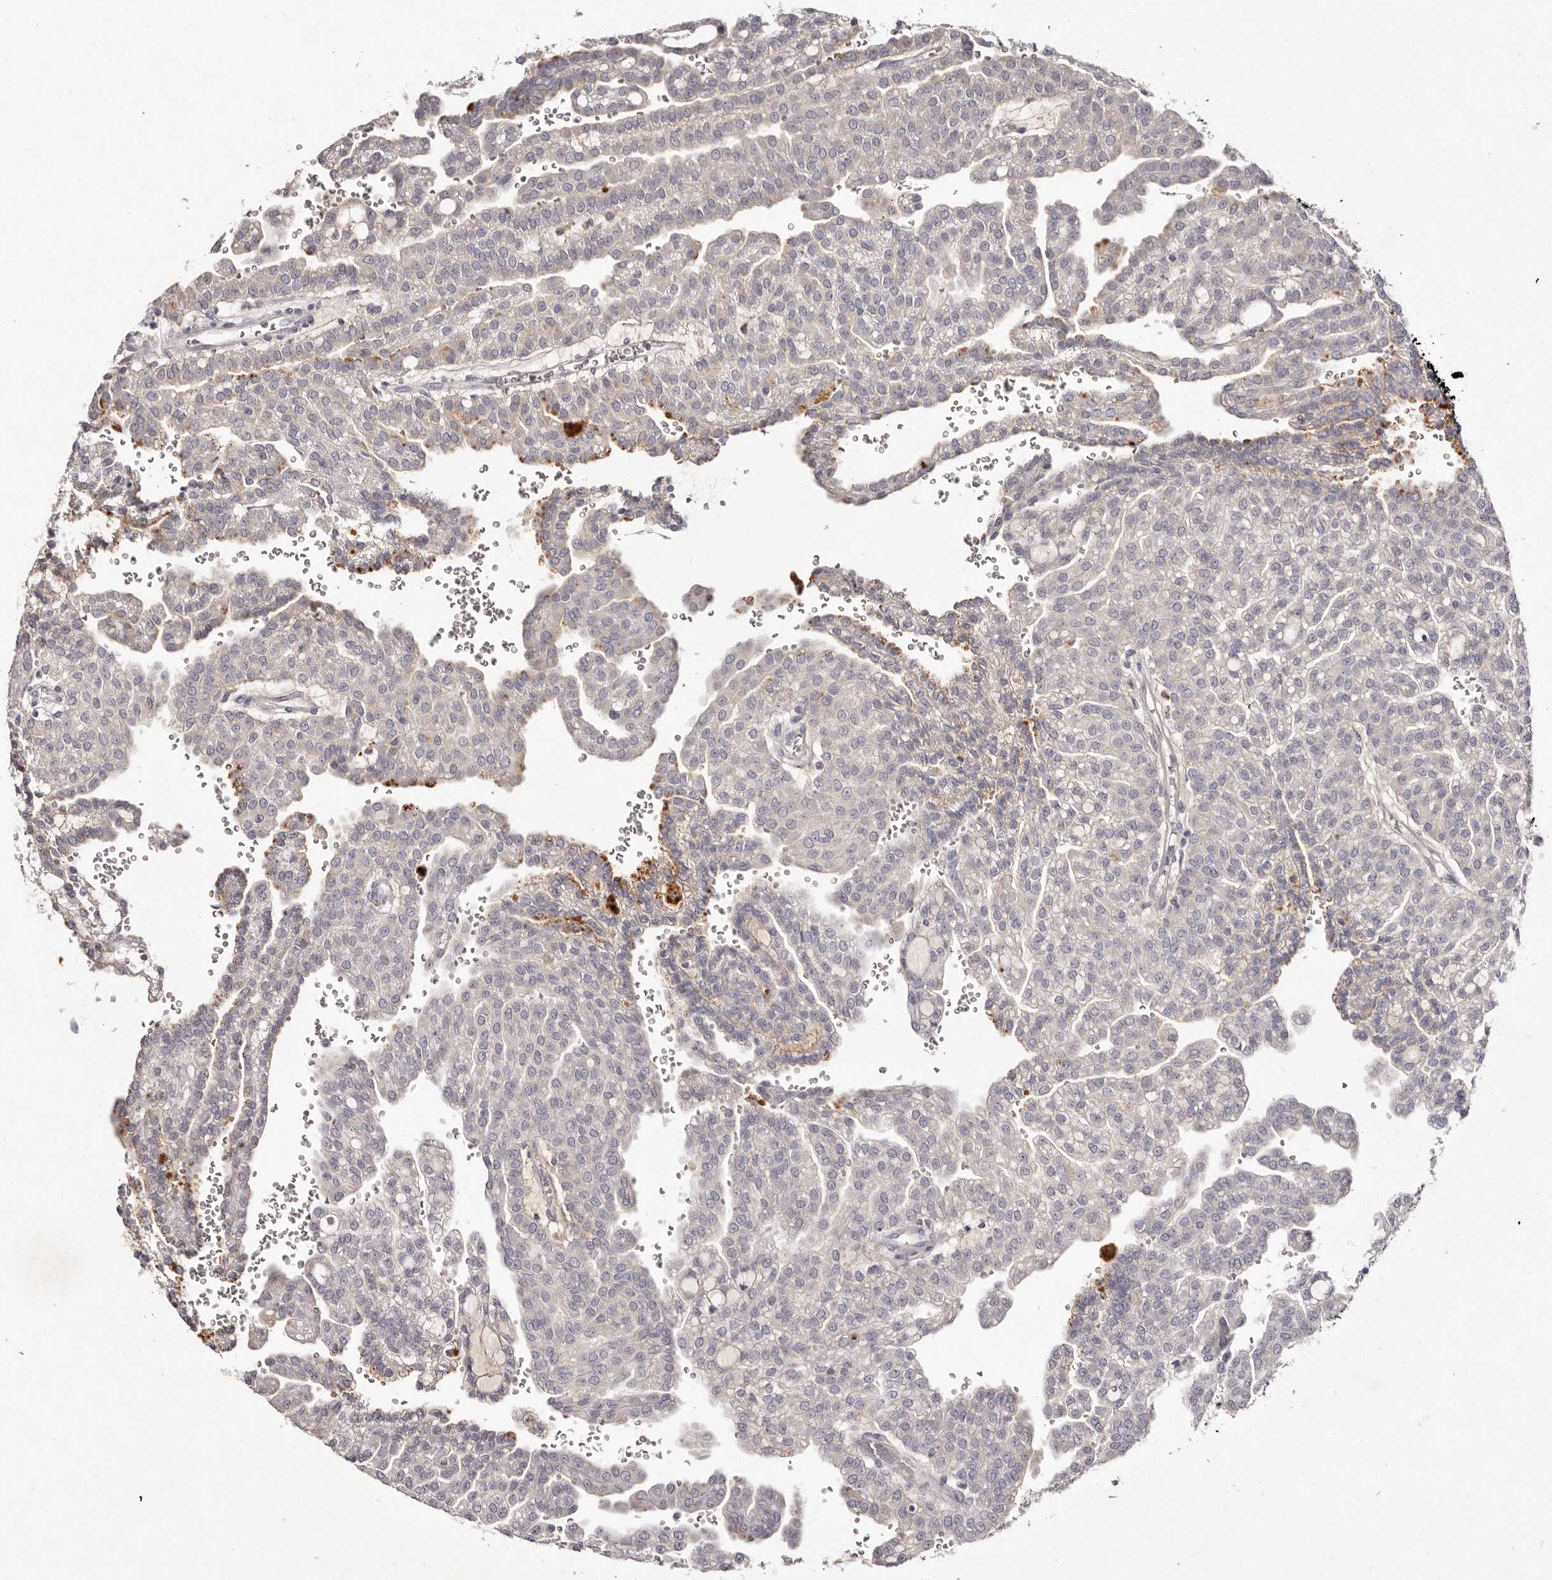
{"staining": {"intensity": "negative", "quantity": "none", "location": "none"}, "tissue": "renal cancer", "cell_type": "Tumor cells", "image_type": "cancer", "snomed": [{"axis": "morphology", "description": "Adenocarcinoma, NOS"}, {"axis": "topography", "description": "Kidney"}], "caption": "Immunohistochemistry (IHC) of adenocarcinoma (renal) shows no staining in tumor cells. (DAB (3,3'-diaminobenzidine) immunohistochemistry (IHC) visualized using brightfield microscopy, high magnification).", "gene": "SCUBE2", "patient": {"sex": "male", "age": 63}}